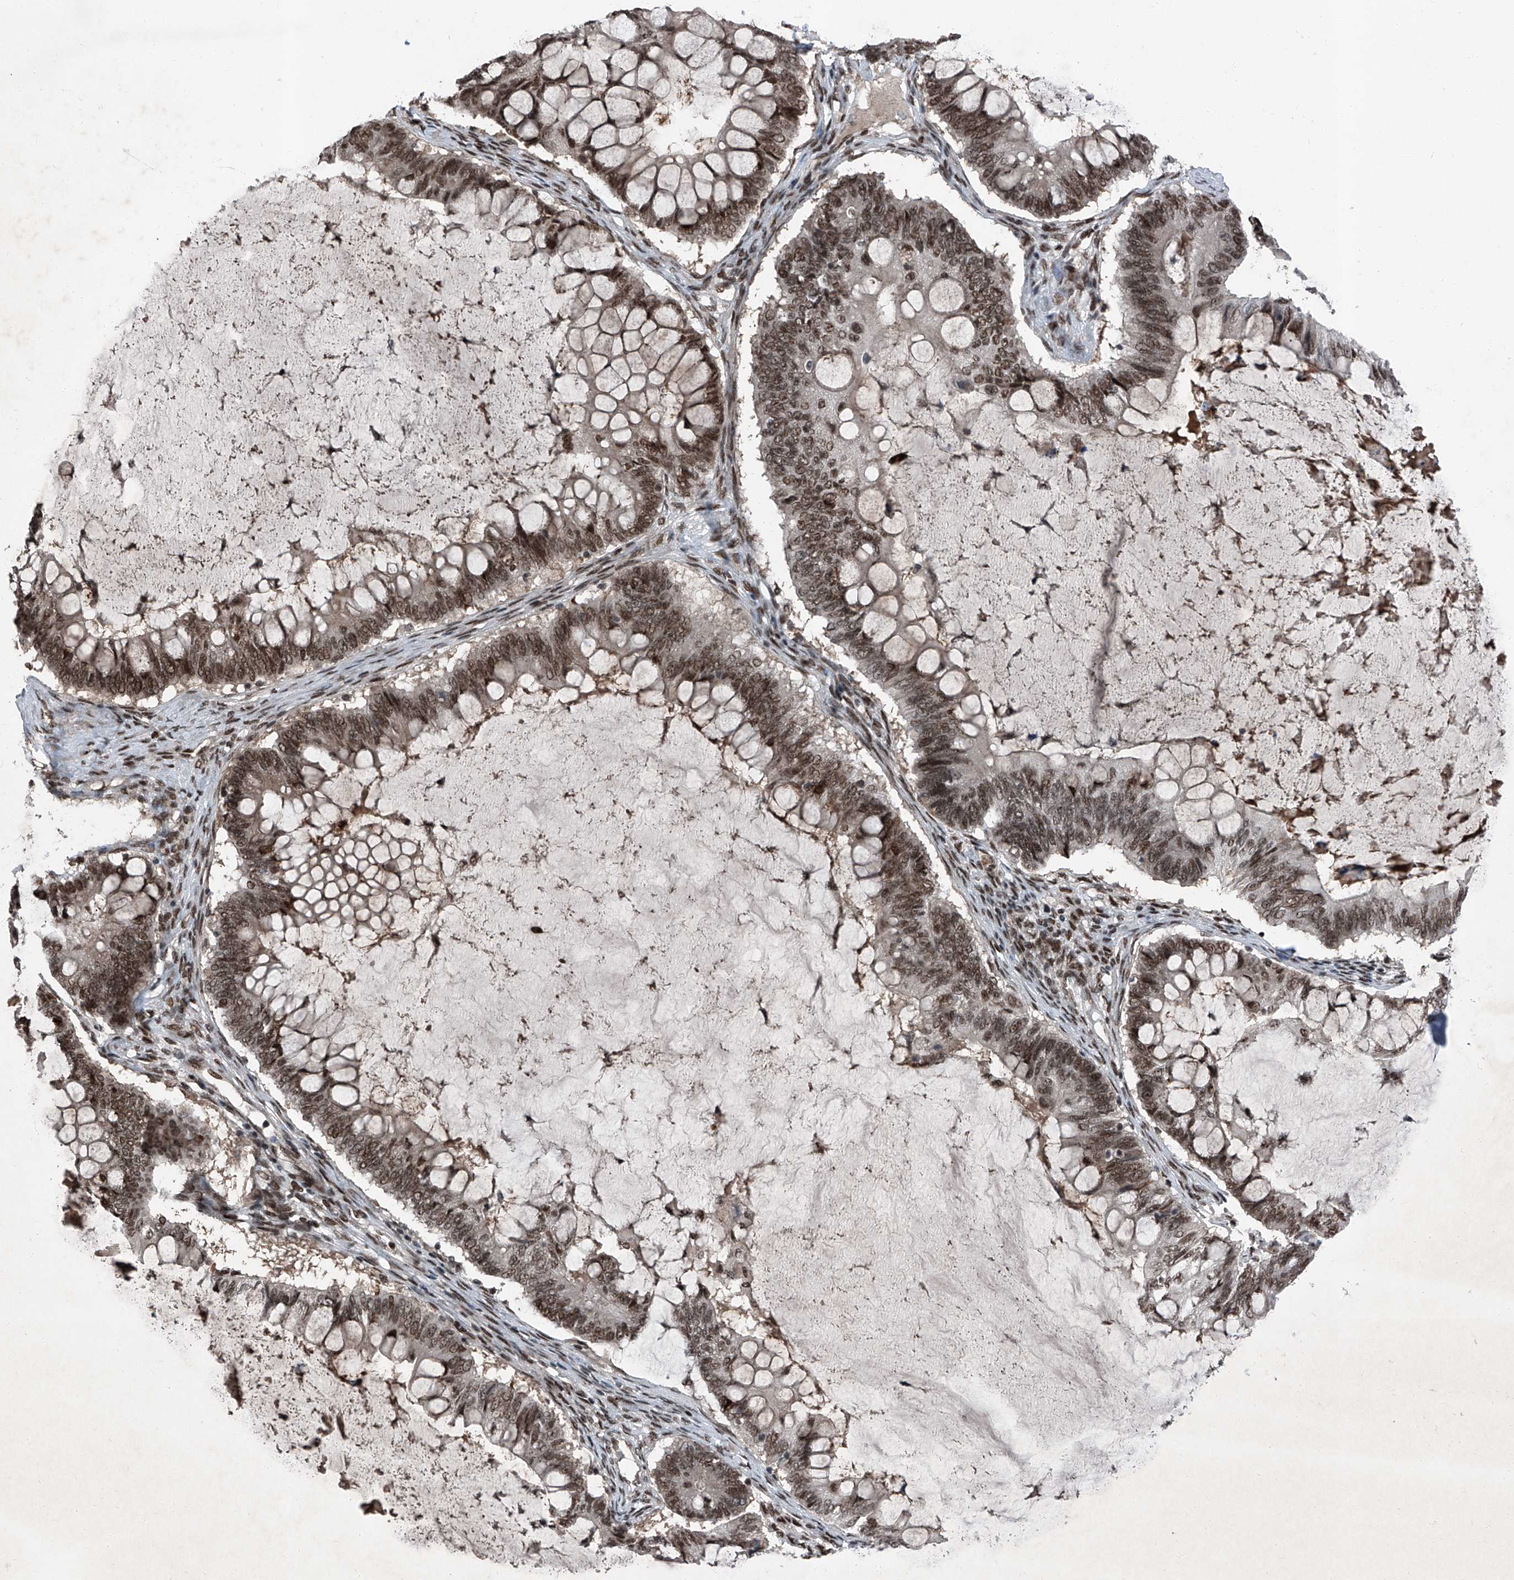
{"staining": {"intensity": "moderate", "quantity": ">75%", "location": "nuclear"}, "tissue": "ovarian cancer", "cell_type": "Tumor cells", "image_type": "cancer", "snomed": [{"axis": "morphology", "description": "Cystadenocarcinoma, mucinous, NOS"}, {"axis": "topography", "description": "Ovary"}], "caption": "Ovarian cancer (mucinous cystadenocarcinoma) tissue shows moderate nuclear expression in approximately >75% of tumor cells", "gene": "BMI1", "patient": {"sex": "female", "age": 61}}